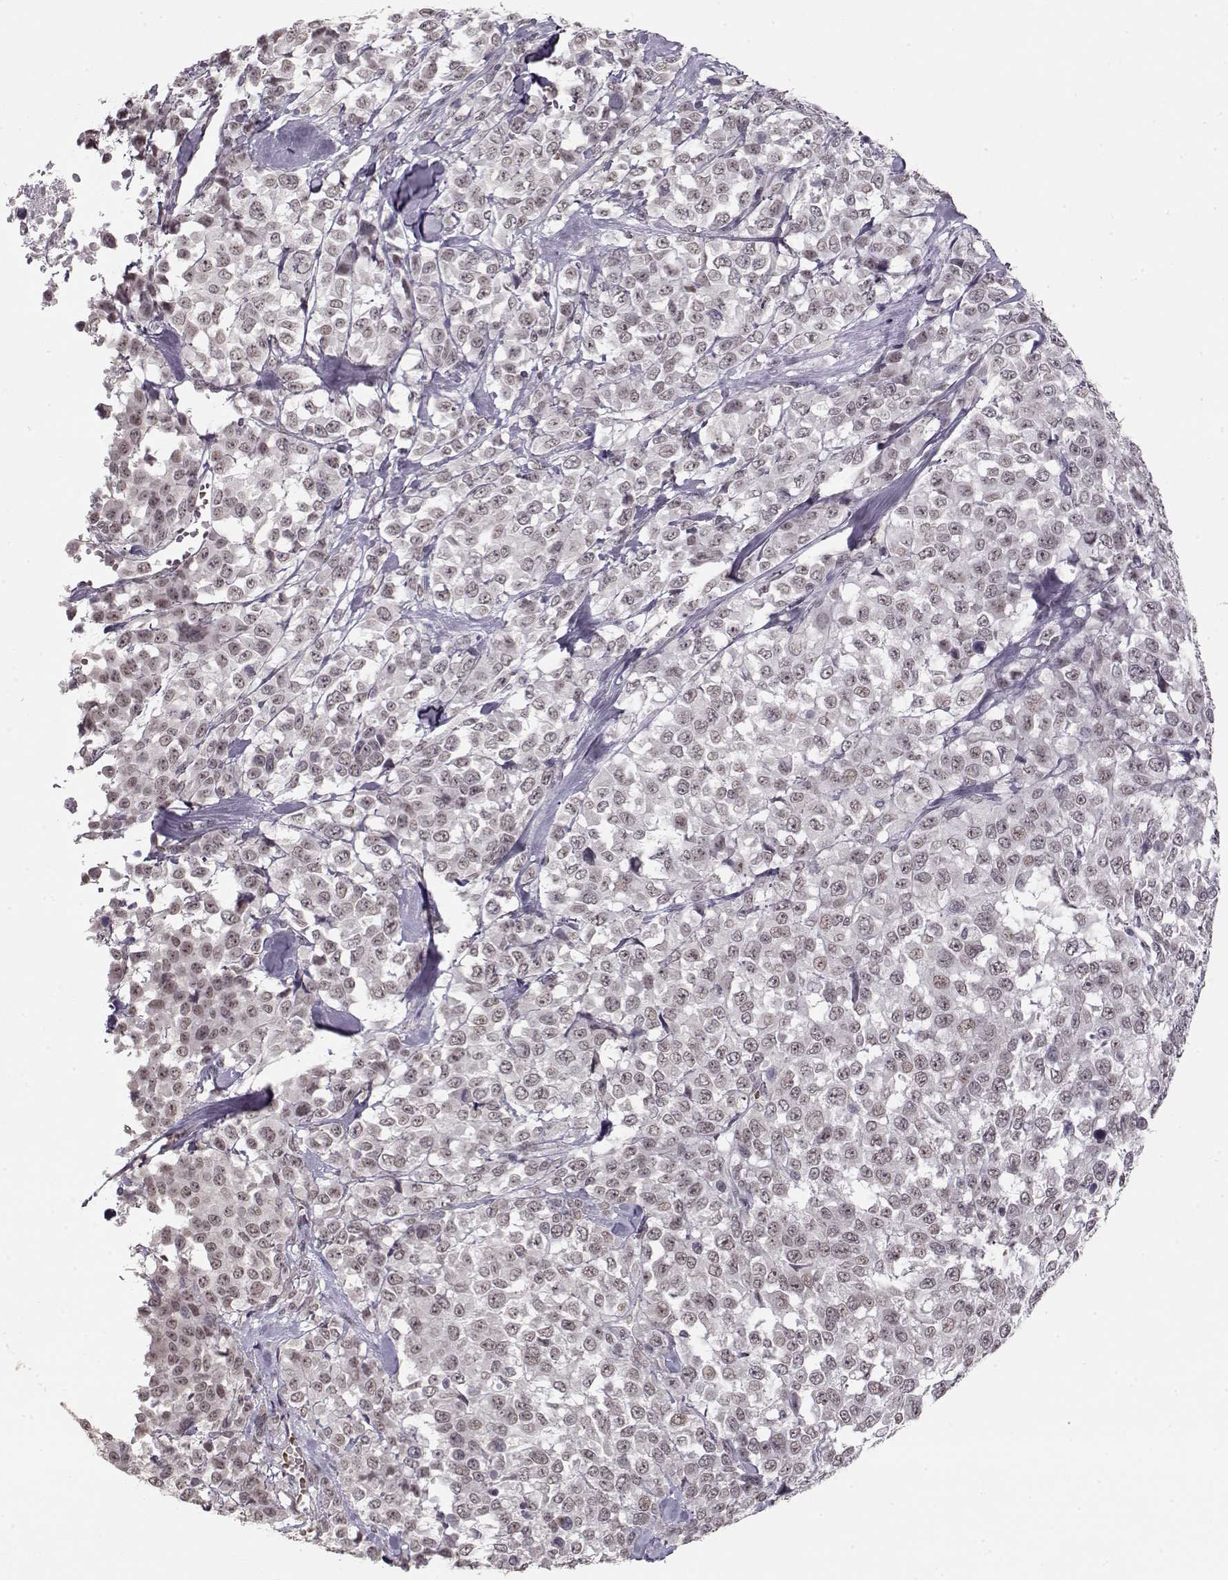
{"staining": {"intensity": "weak", "quantity": ">75%", "location": "nuclear"}, "tissue": "melanoma", "cell_type": "Tumor cells", "image_type": "cancer", "snomed": [{"axis": "morphology", "description": "Malignant melanoma, Metastatic site"}, {"axis": "topography", "description": "Skin"}], "caption": "An IHC histopathology image of tumor tissue is shown. Protein staining in brown highlights weak nuclear positivity in melanoma within tumor cells.", "gene": "PCP4", "patient": {"sex": "male", "age": 84}}